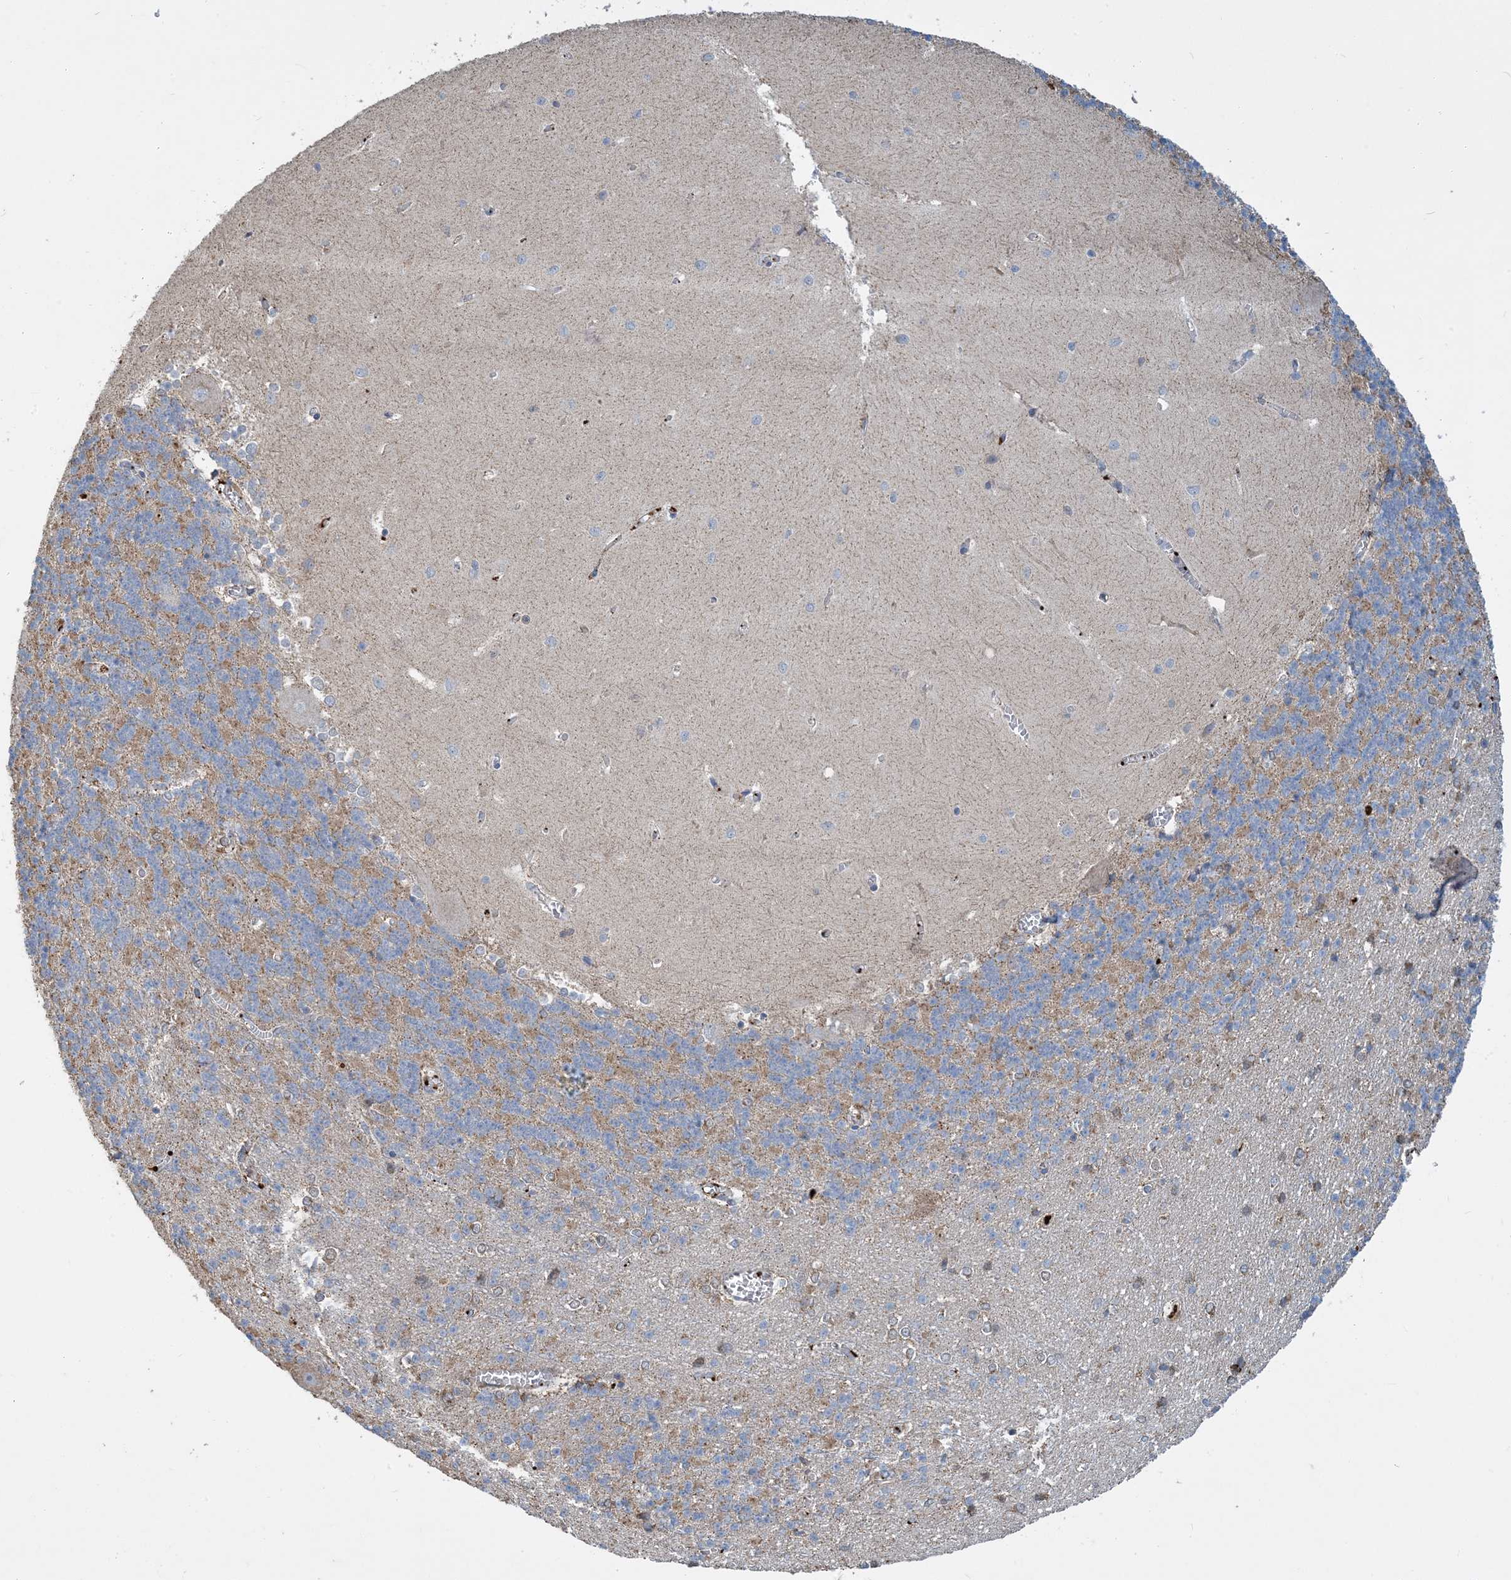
{"staining": {"intensity": "weak", "quantity": "25%-75%", "location": "cytoplasmic/membranous"}, "tissue": "cerebellum", "cell_type": "Cells in granular layer", "image_type": "normal", "snomed": [{"axis": "morphology", "description": "Normal tissue, NOS"}, {"axis": "topography", "description": "Cerebellum"}], "caption": "Immunohistochemistry of normal cerebellum reveals low levels of weak cytoplasmic/membranous positivity in approximately 25%-75% of cells in granular layer. (DAB (3,3'-diaminobenzidine) = brown stain, brightfield microscopy at high magnification).", "gene": "ECHDC1", "patient": {"sex": "male", "age": 37}}